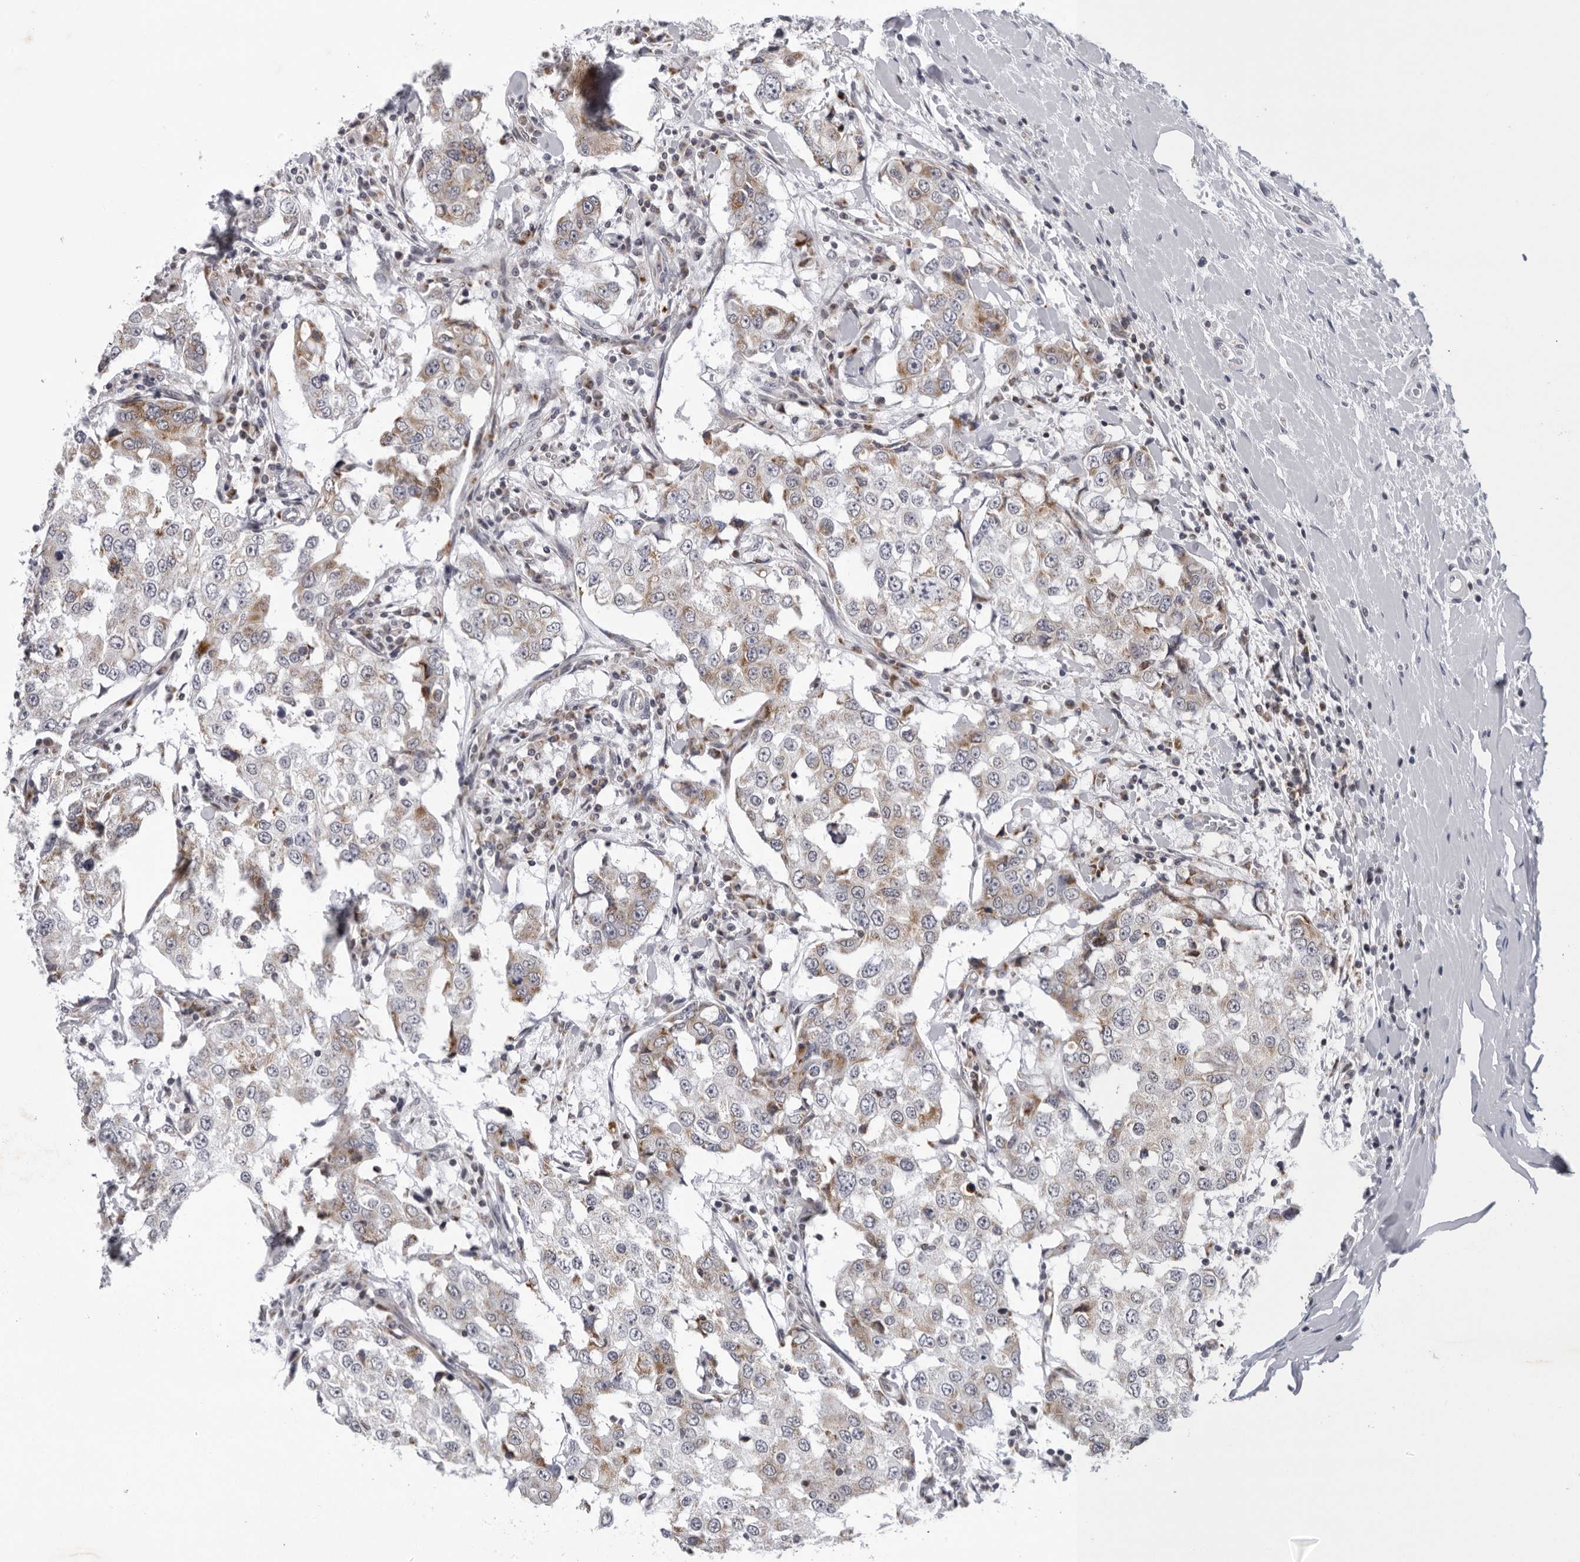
{"staining": {"intensity": "moderate", "quantity": "<25%", "location": "cytoplasmic/membranous"}, "tissue": "breast cancer", "cell_type": "Tumor cells", "image_type": "cancer", "snomed": [{"axis": "morphology", "description": "Duct carcinoma"}, {"axis": "topography", "description": "Breast"}], "caption": "Brown immunohistochemical staining in breast cancer demonstrates moderate cytoplasmic/membranous expression in about <25% of tumor cells. Immunohistochemistry stains the protein in brown and the nuclei are stained blue.", "gene": "CPT2", "patient": {"sex": "female", "age": 27}}